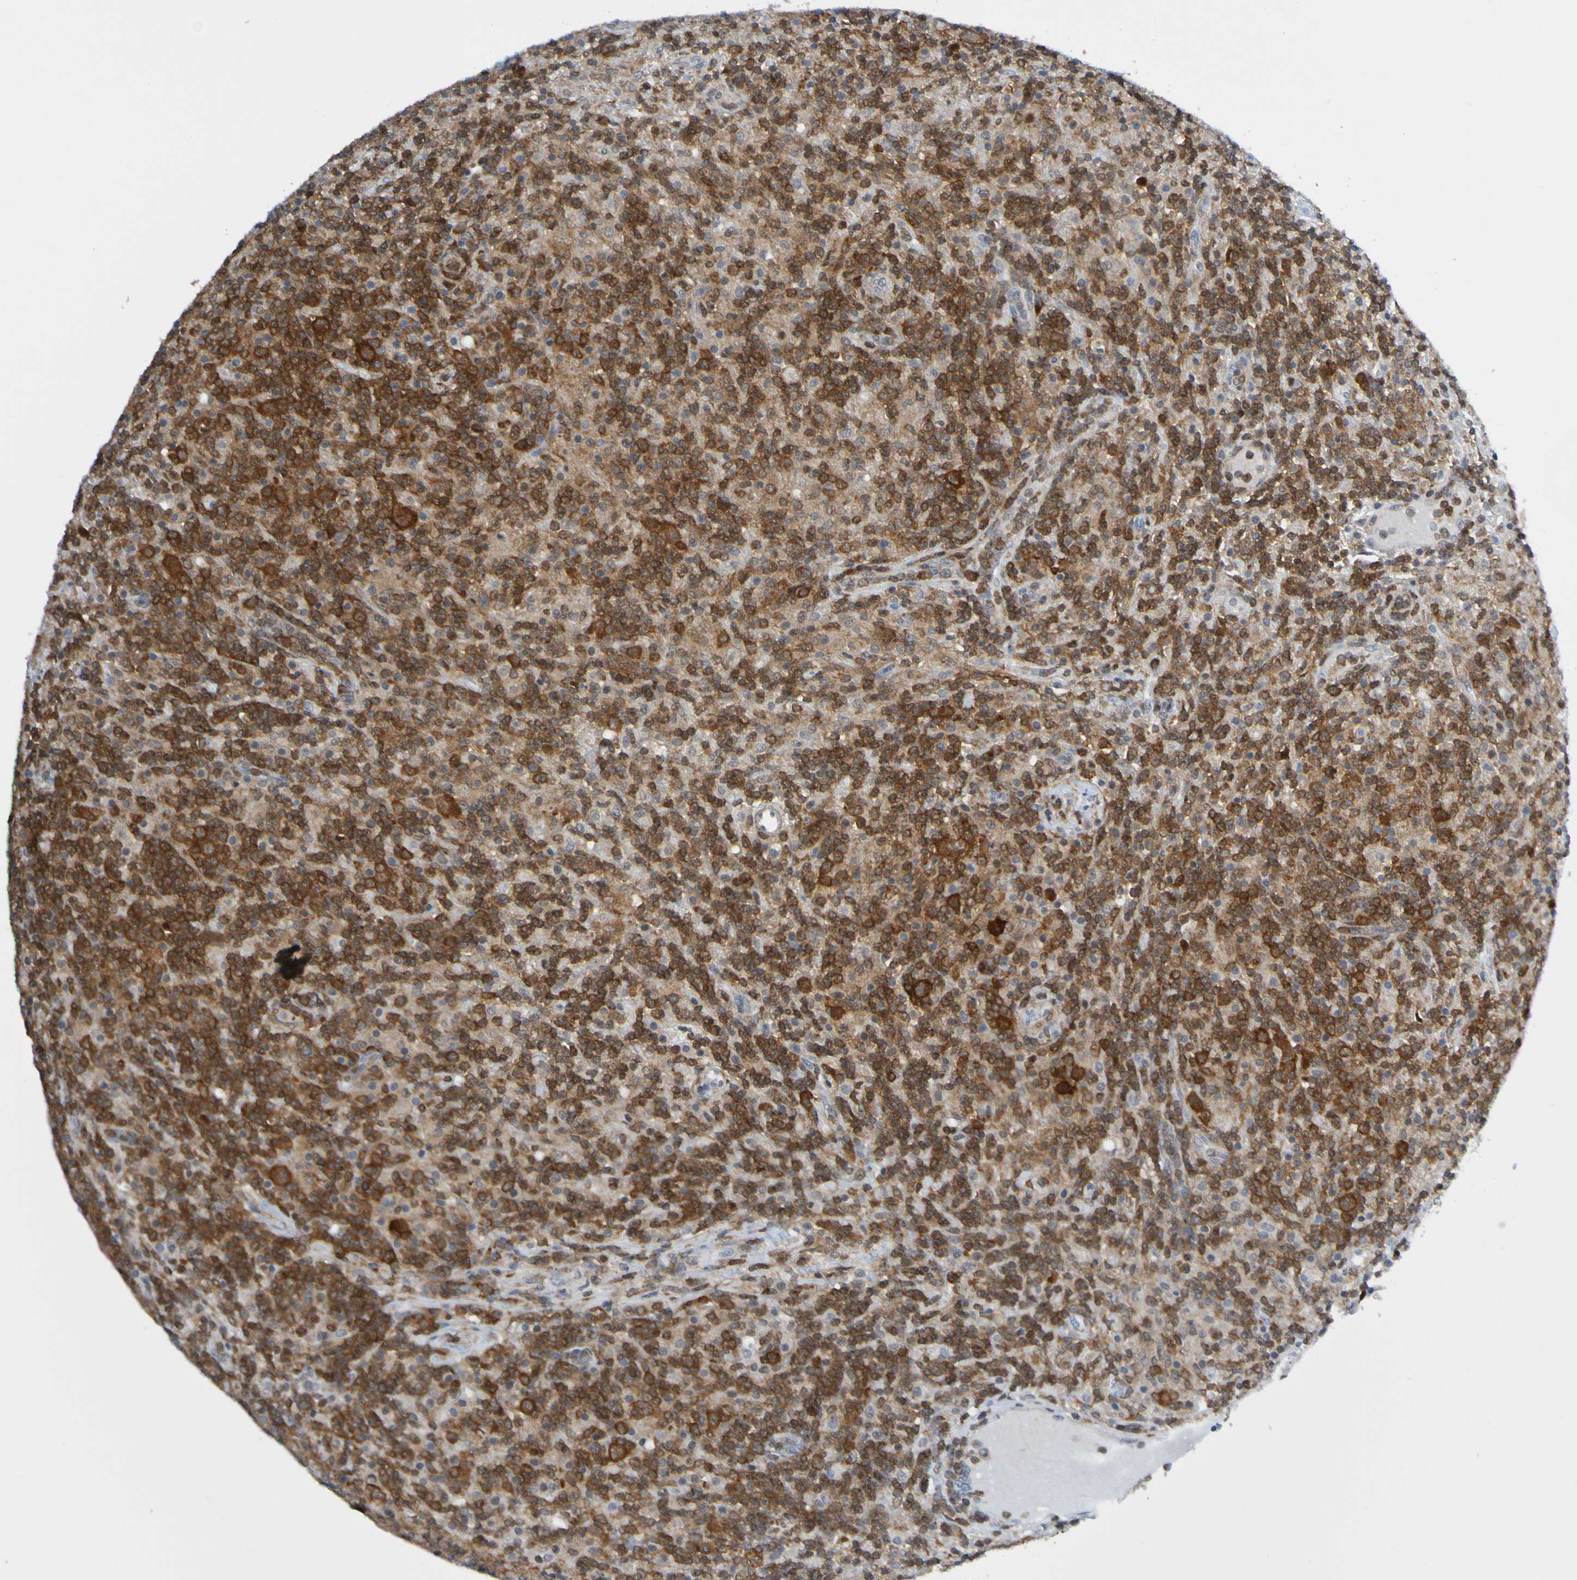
{"staining": {"intensity": "strong", "quantity": ">75%", "location": "cytoplasmic/membranous"}, "tissue": "lymphoma", "cell_type": "Tumor cells", "image_type": "cancer", "snomed": [{"axis": "morphology", "description": "Hodgkin's disease, NOS"}, {"axis": "topography", "description": "Lymph node"}], "caption": "The image displays immunohistochemical staining of Hodgkin's disease. There is strong cytoplasmic/membranous staining is present in about >75% of tumor cells. The protein is stained brown, and the nuclei are stained in blue (DAB (3,3'-diaminobenzidine) IHC with brightfield microscopy, high magnification).", "gene": "ATIC", "patient": {"sex": "male", "age": 70}}